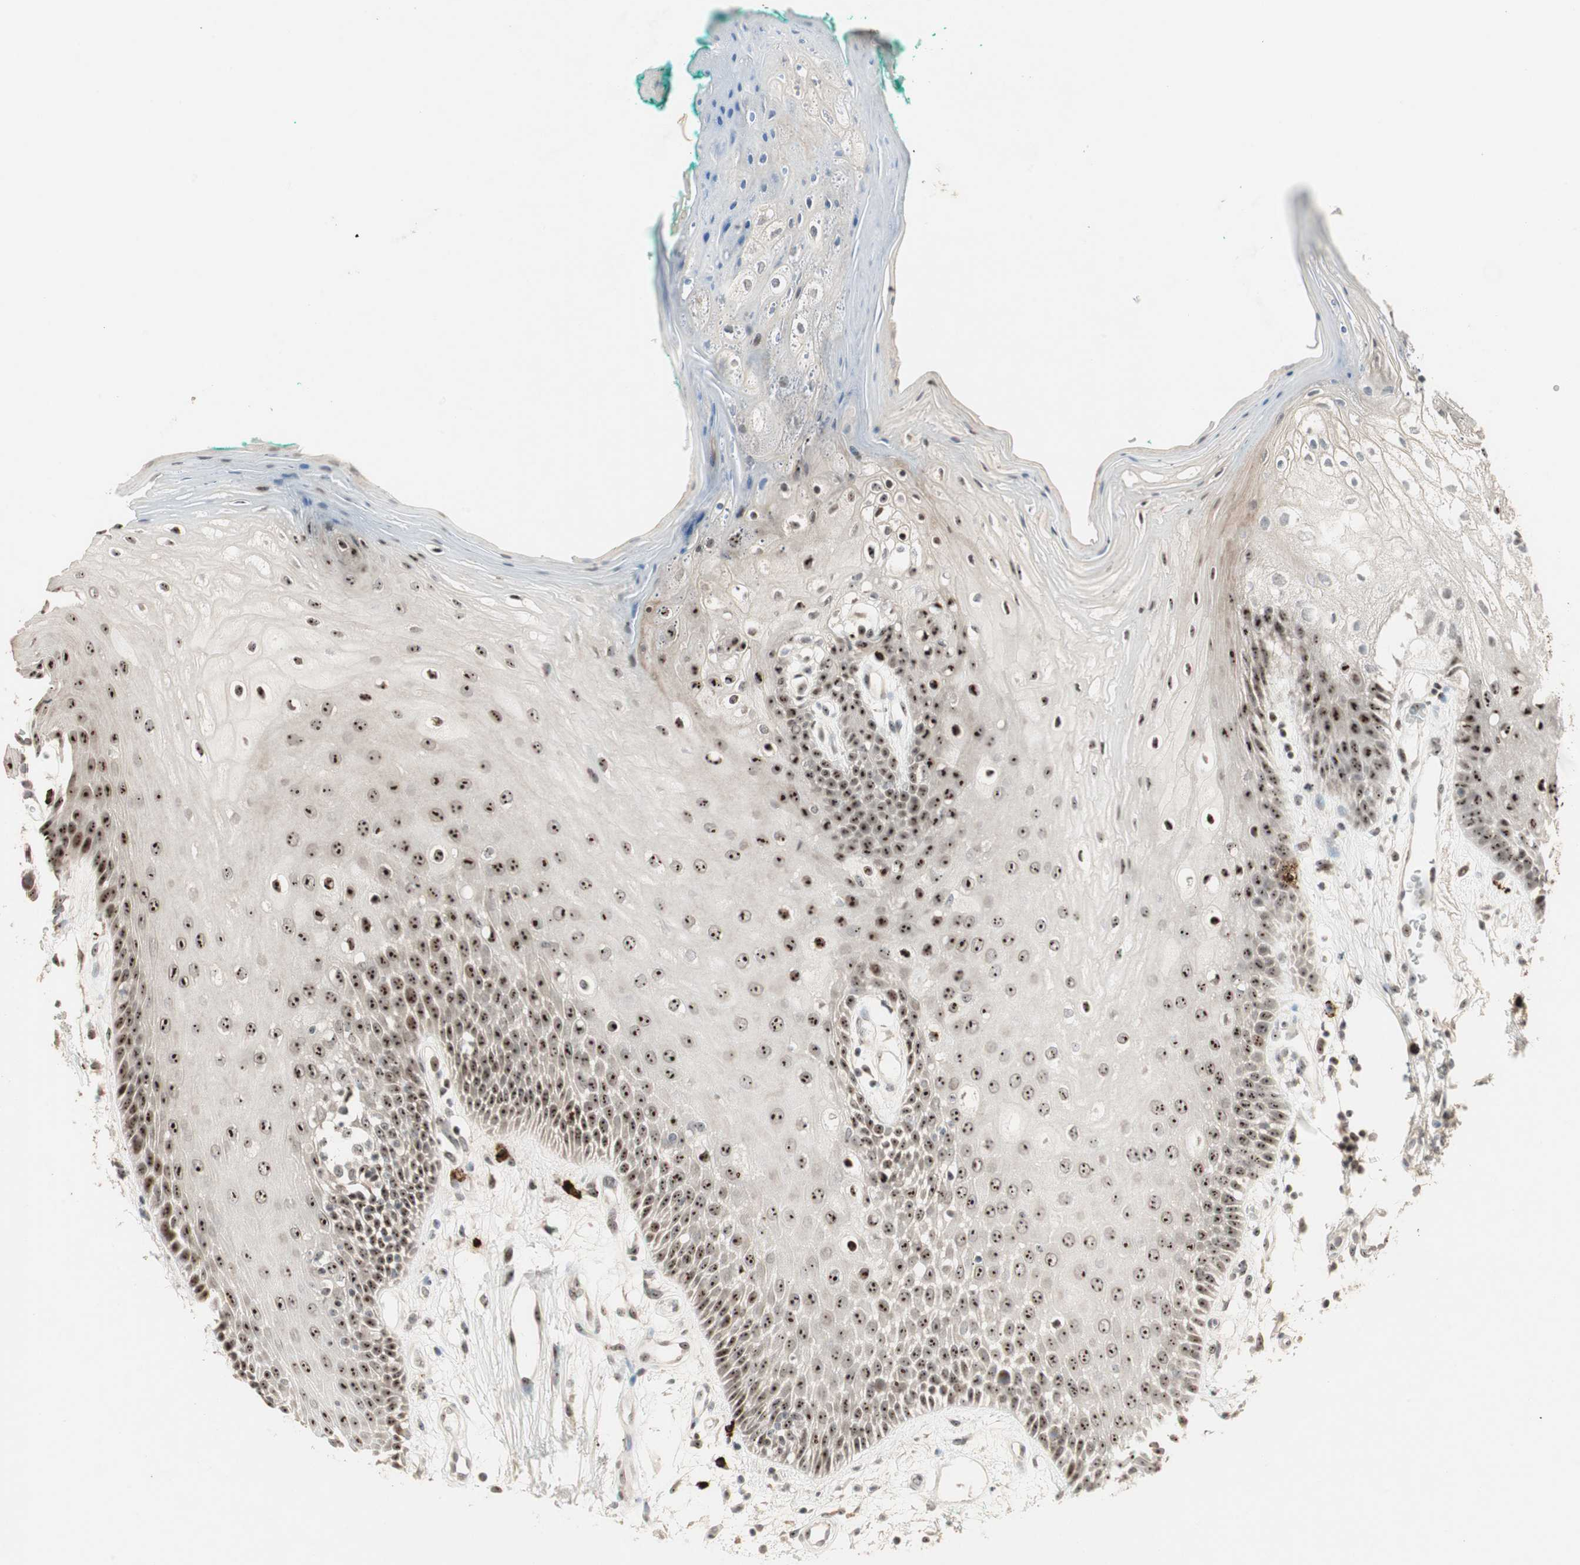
{"staining": {"intensity": "strong", "quantity": ">75%", "location": "nuclear"}, "tissue": "oral mucosa", "cell_type": "Squamous epithelial cells", "image_type": "normal", "snomed": [{"axis": "morphology", "description": "Normal tissue, NOS"}, {"axis": "morphology", "description": "Squamous cell carcinoma, NOS"}, {"axis": "topography", "description": "Skeletal muscle"}, {"axis": "topography", "description": "Oral tissue"}, {"axis": "topography", "description": "Head-Neck"}], "caption": "Human oral mucosa stained with a brown dye exhibits strong nuclear positive staining in approximately >75% of squamous epithelial cells.", "gene": "ETV4", "patient": {"sex": "female", "age": 84}}